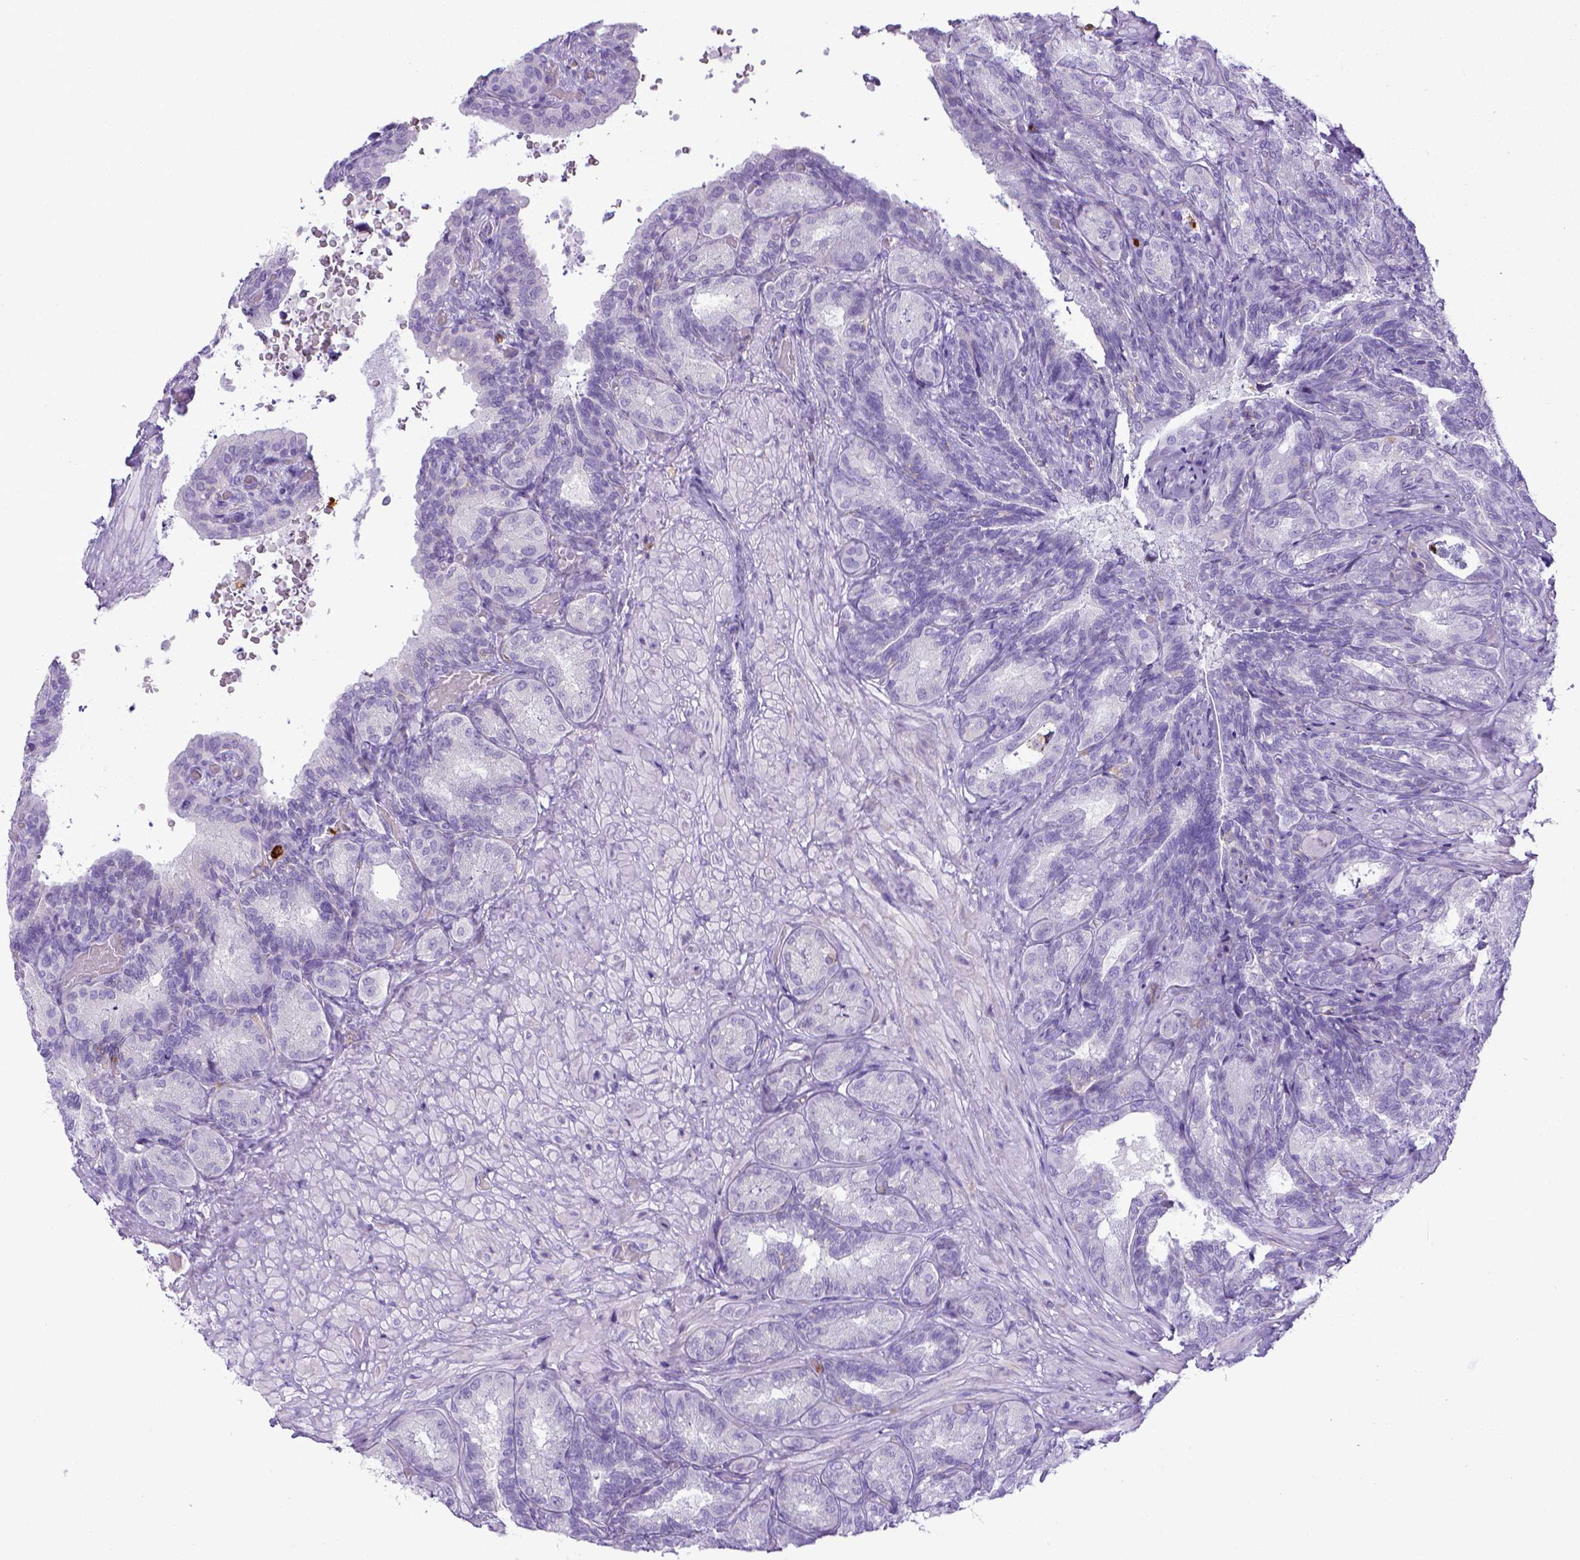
{"staining": {"intensity": "negative", "quantity": "none", "location": "none"}, "tissue": "seminal vesicle", "cell_type": "Glandular cells", "image_type": "normal", "snomed": [{"axis": "morphology", "description": "Normal tissue, NOS"}, {"axis": "topography", "description": "Seminal veicle"}], "caption": "Protein analysis of normal seminal vesicle exhibits no significant positivity in glandular cells. (DAB IHC visualized using brightfield microscopy, high magnification).", "gene": "ITGAM", "patient": {"sex": "male", "age": 68}}